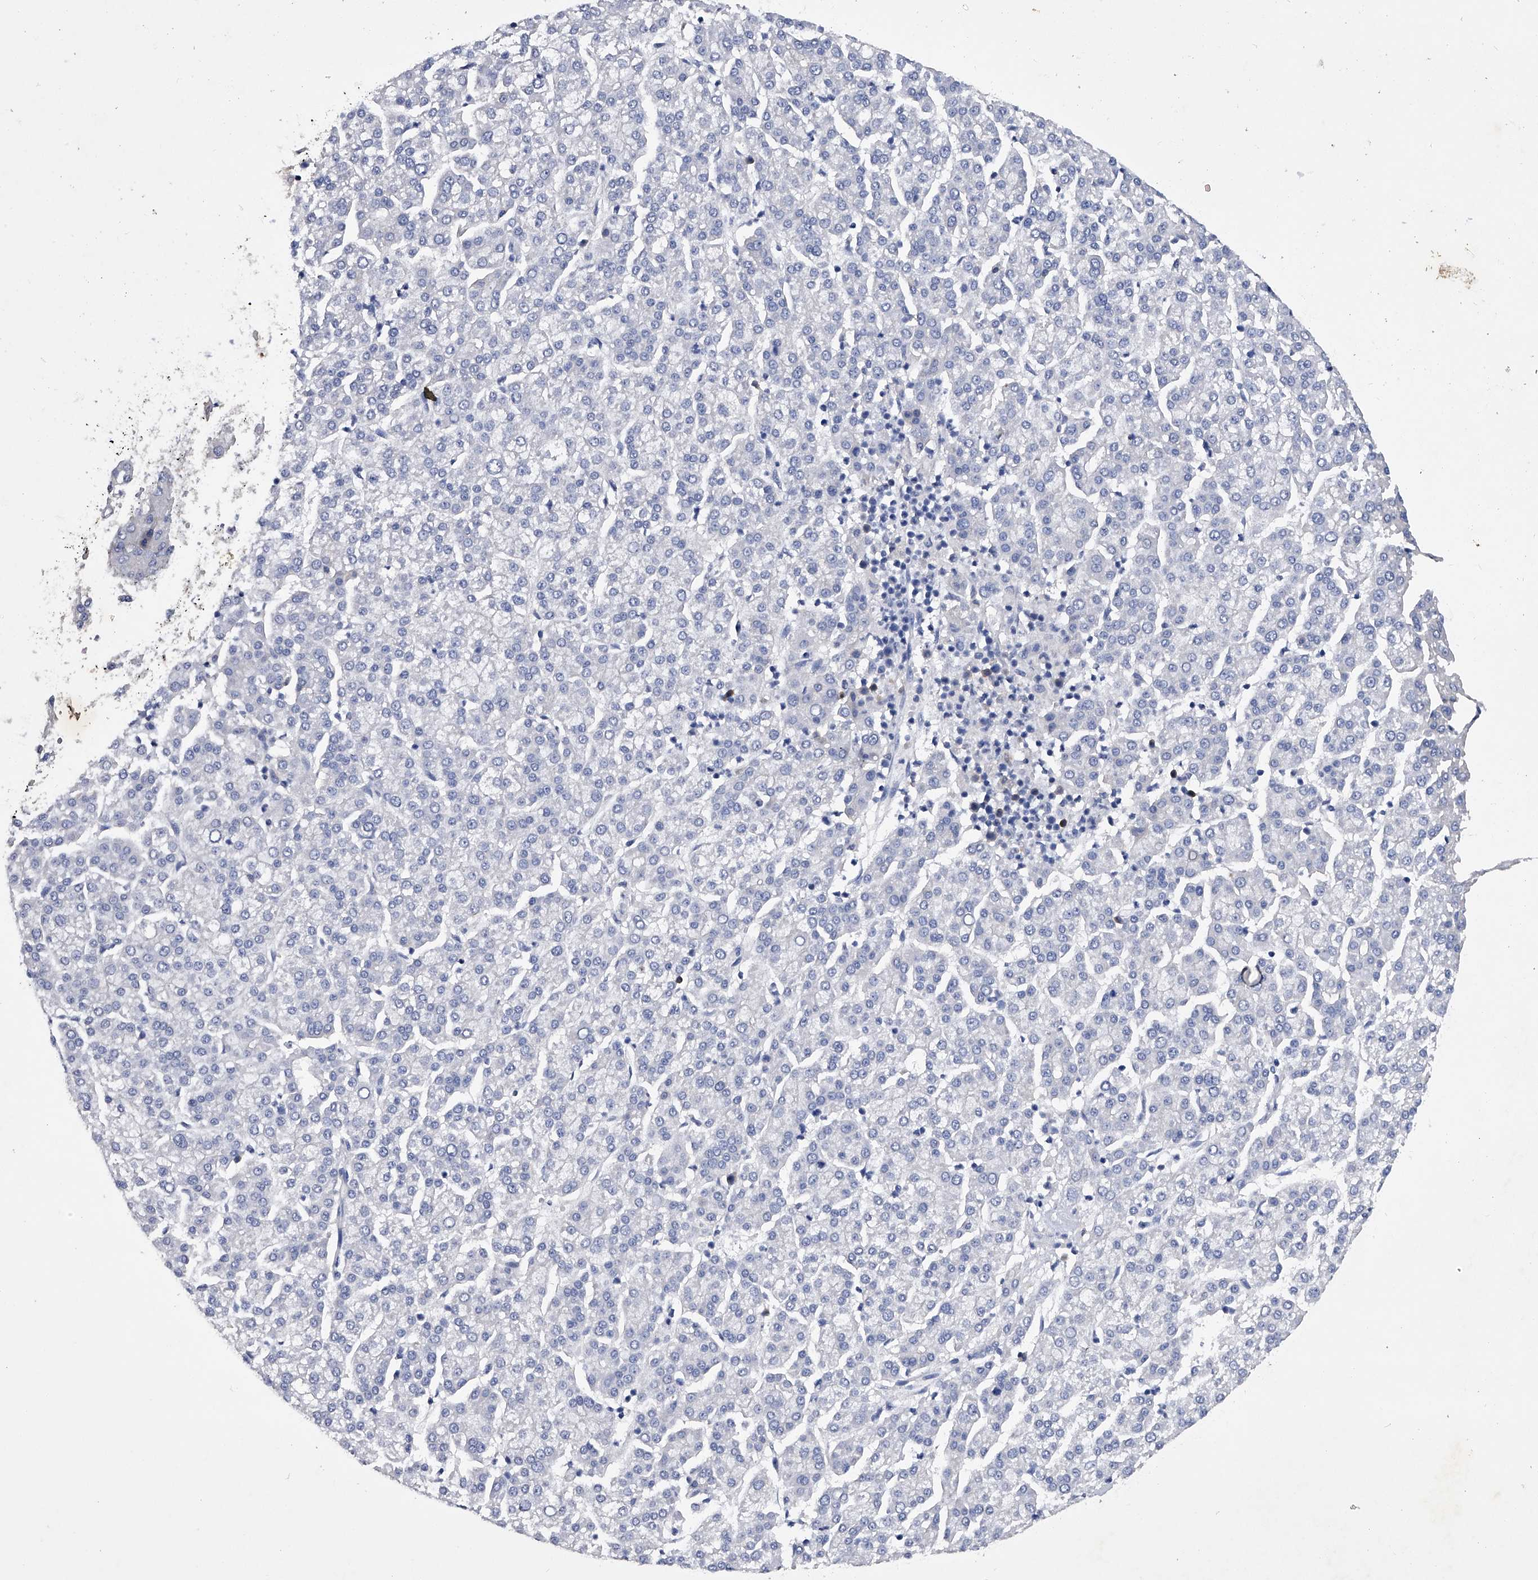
{"staining": {"intensity": "negative", "quantity": "none", "location": "none"}, "tissue": "liver cancer", "cell_type": "Tumor cells", "image_type": "cancer", "snomed": [{"axis": "morphology", "description": "Carcinoma, Hepatocellular, NOS"}, {"axis": "topography", "description": "Liver"}], "caption": "Liver hepatocellular carcinoma was stained to show a protein in brown. There is no significant expression in tumor cells.", "gene": "ASNS", "patient": {"sex": "female", "age": 58}}